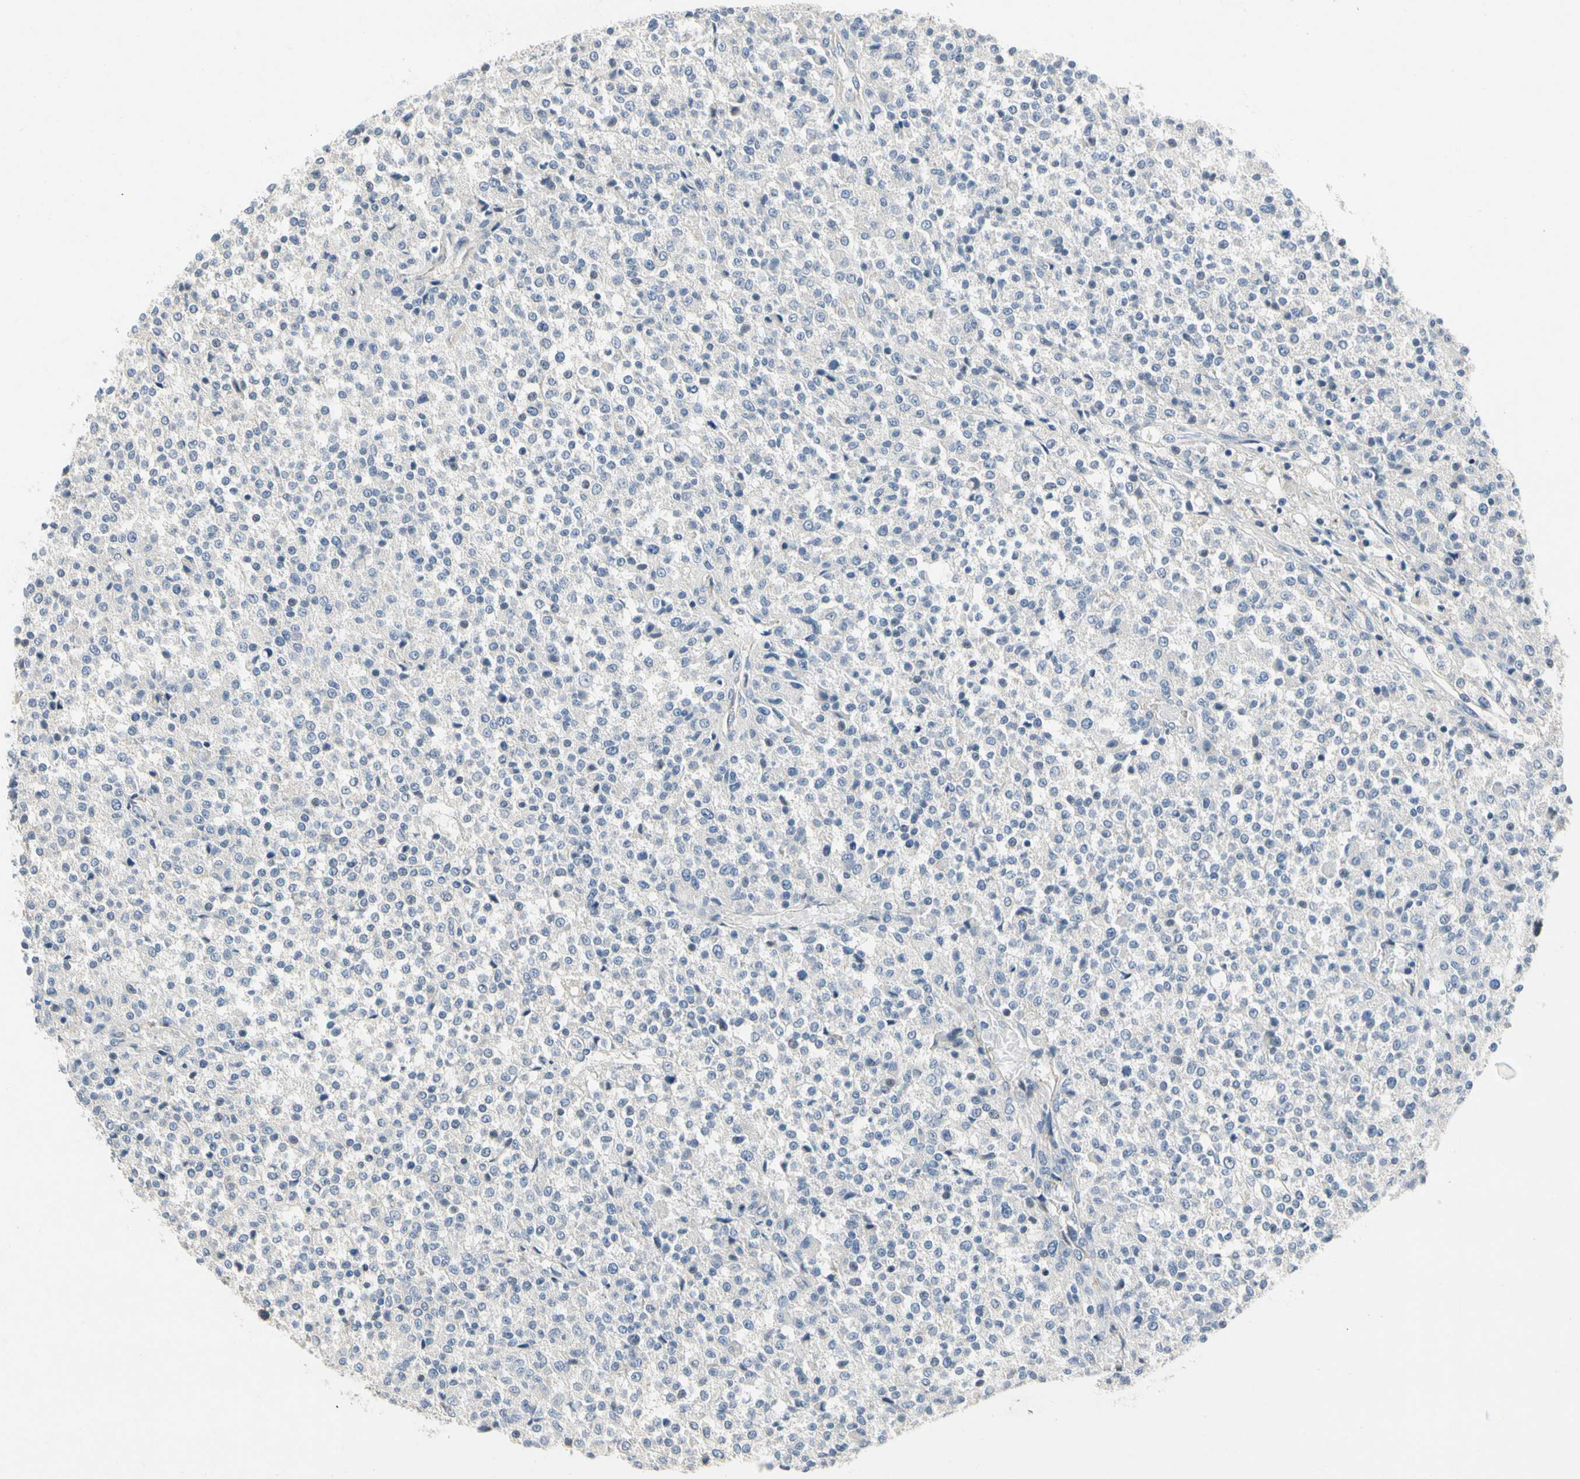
{"staining": {"intensity": "negative", "quantity": "none", "location": "none"}, "tissue": "testis cancer", "cell_type": "Tumor cells", "image_type": "cancer", "snomed": [{"axis": "morphology", "description": "Seminoma, NOS"}, {"axis": "topography", "description": "Testis"}], "caption": "Protein analysis of testis seminoma exhibits no significant staining in tumor cells.", "gene": "LGR6", "patient": {"sex": "male", "age": 59}}